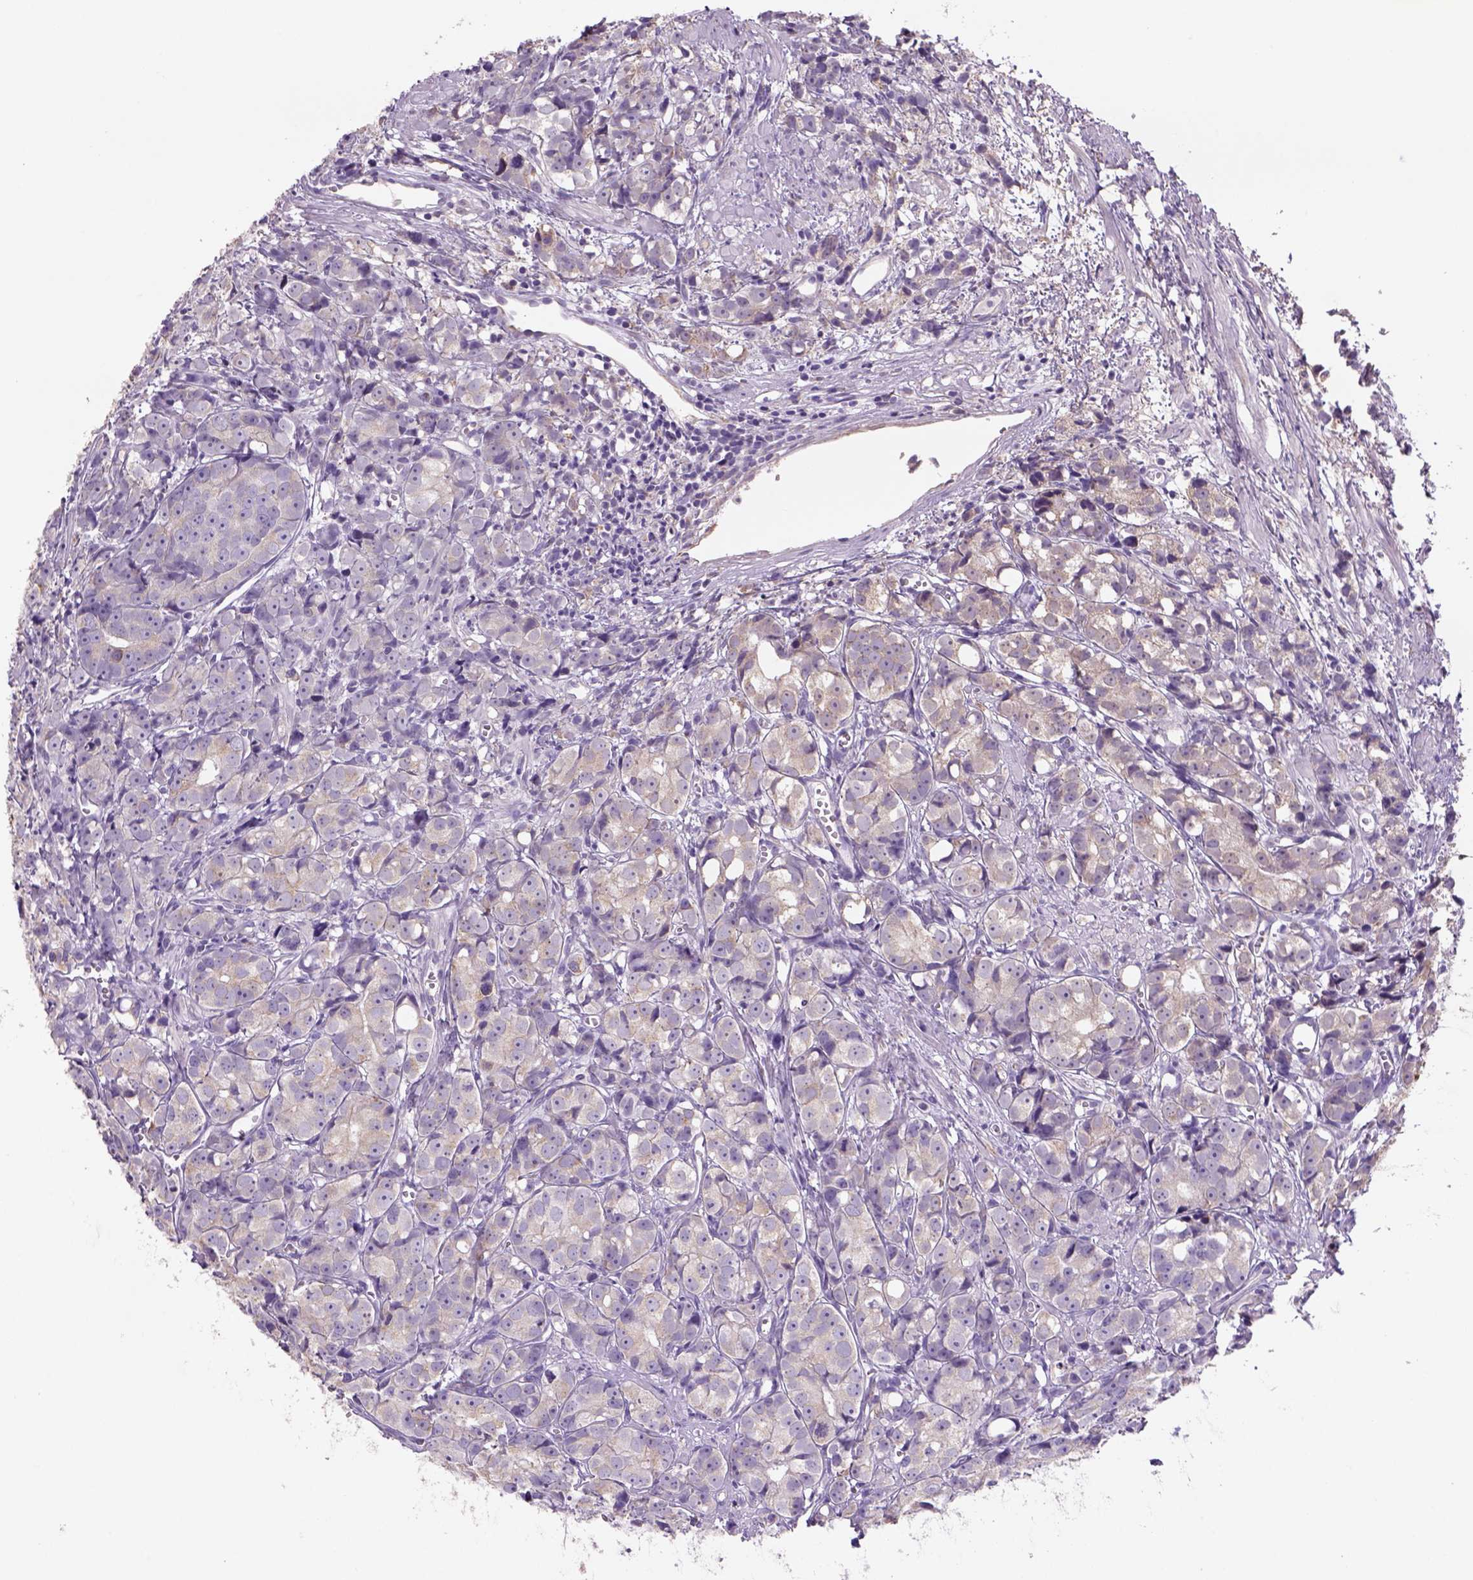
{"staining": {"intensity": "weak", "quantity": "25%-75%", "location": "cytoplasmic/membranous"}, "tissue": "prostate cancer", "cell_type": "Tumor cells", "image_type": "cancer", "snomed": [{"axis": "morphology", "description": "Adenocarcinoma, High grade"}, {"axis": "topography", "description": "Prostate"}], "caption": "Tumor cells demonstrate low levels of weak cytoplasmic/membranous staining in about 25%-75% of cells in prostate cancer.", "gene": "NAALAD2", "patient": {"sex": "male", "age": 77}}